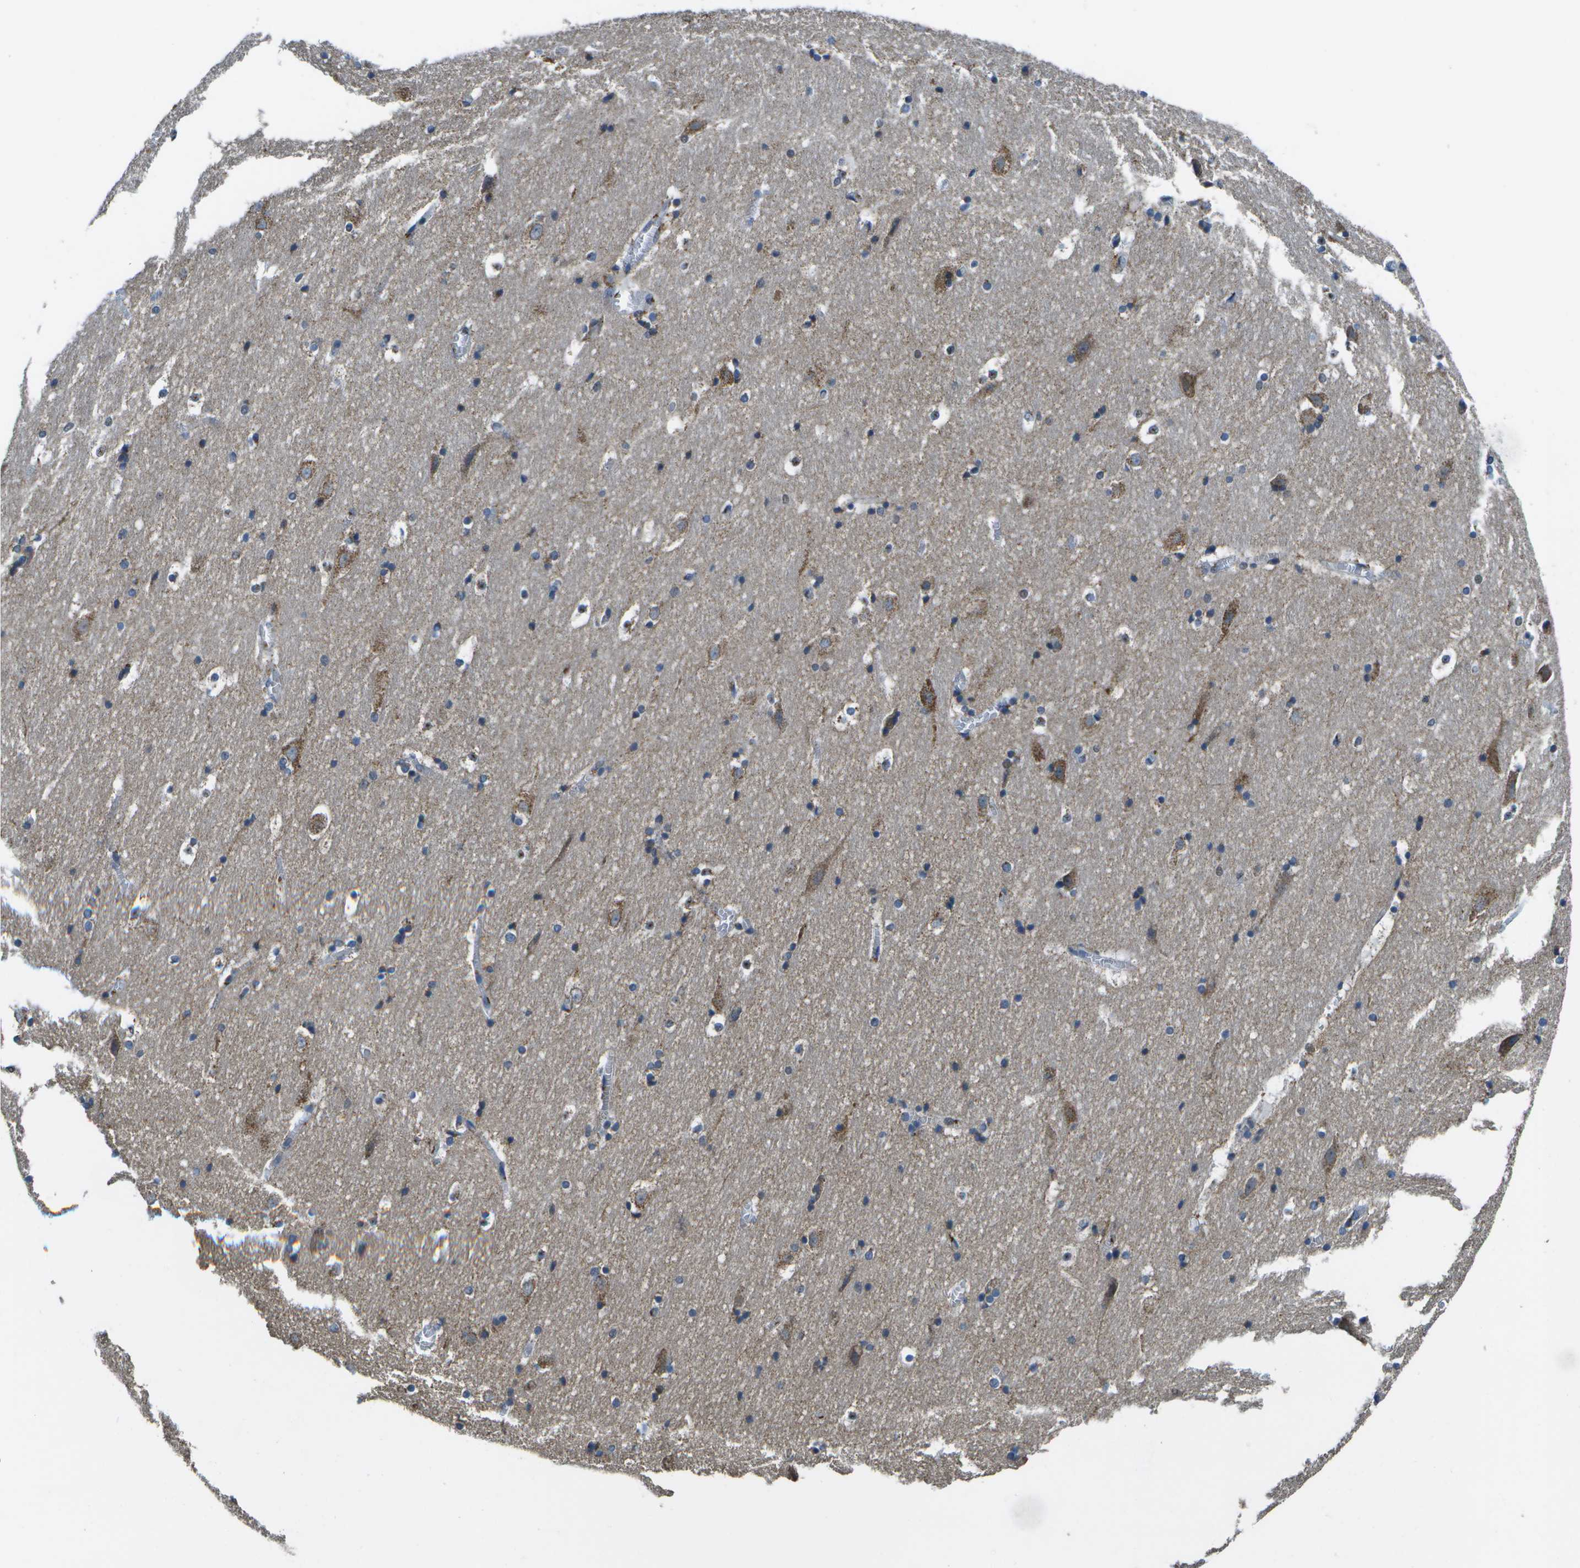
{"staining": {"intensity": "moderate", "quantity": "<25%", "location": "cytoplasmic/membranous"}, "tissue": "hippocampus", "cell_type": "Glial cells", "image_type": "normal", "snomed": [{"axis": "morphology", "description": "Normal tissue, NOS"}, {"axis": "topography", "description": "Hippocampus"}], "caption": "The image displays staining of normal hippocampus, revealing moderate cytoplasmic/membranous protein staining (brown color) within glial cells.", "gene": "GALNT15", "patient": {"sex": "male", "age": 45}}